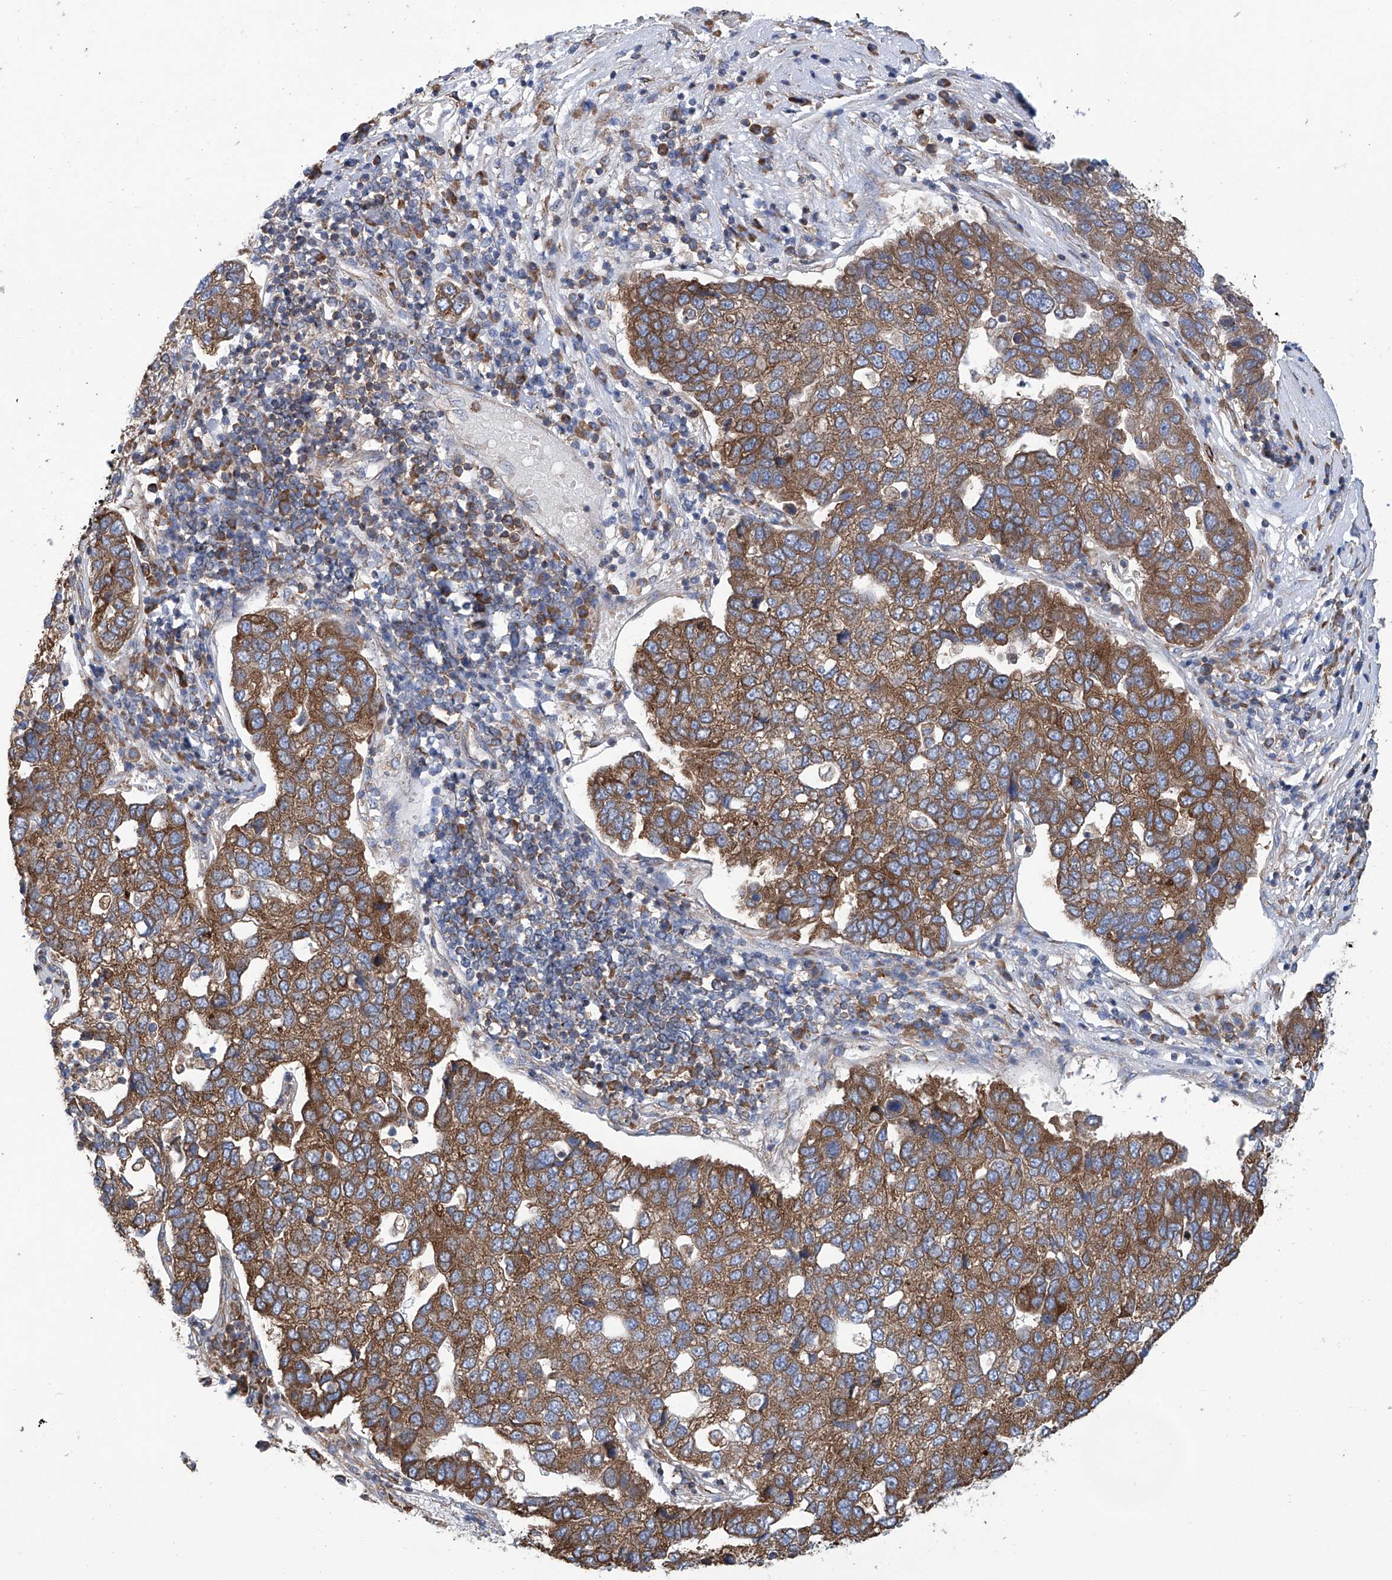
{"staining": {"intensity": "moderate", "quantity": ">75%", "location": "cytoplasmic/membranous"}, "tissue": "pancreatic cancer", "cell_type": "Tumor cells", "image_type": "cancer", "snomed": [{"axis": "morphology", "description": "Adenocarcinoma, NOS"}, {"axis": "topography", "description": "Pancreas"}], "caption": "High-magnification brightfield microscopy of pancreatic cancer stained with DAB (brown) and counterstained with hematoxylin (blue). tumor cells exhibit moderate cytoplasmic/membranous expression is present in approximately>75% of cells.", "gene": "SENP2", "patient": {"sex": "female", "age": 61}}